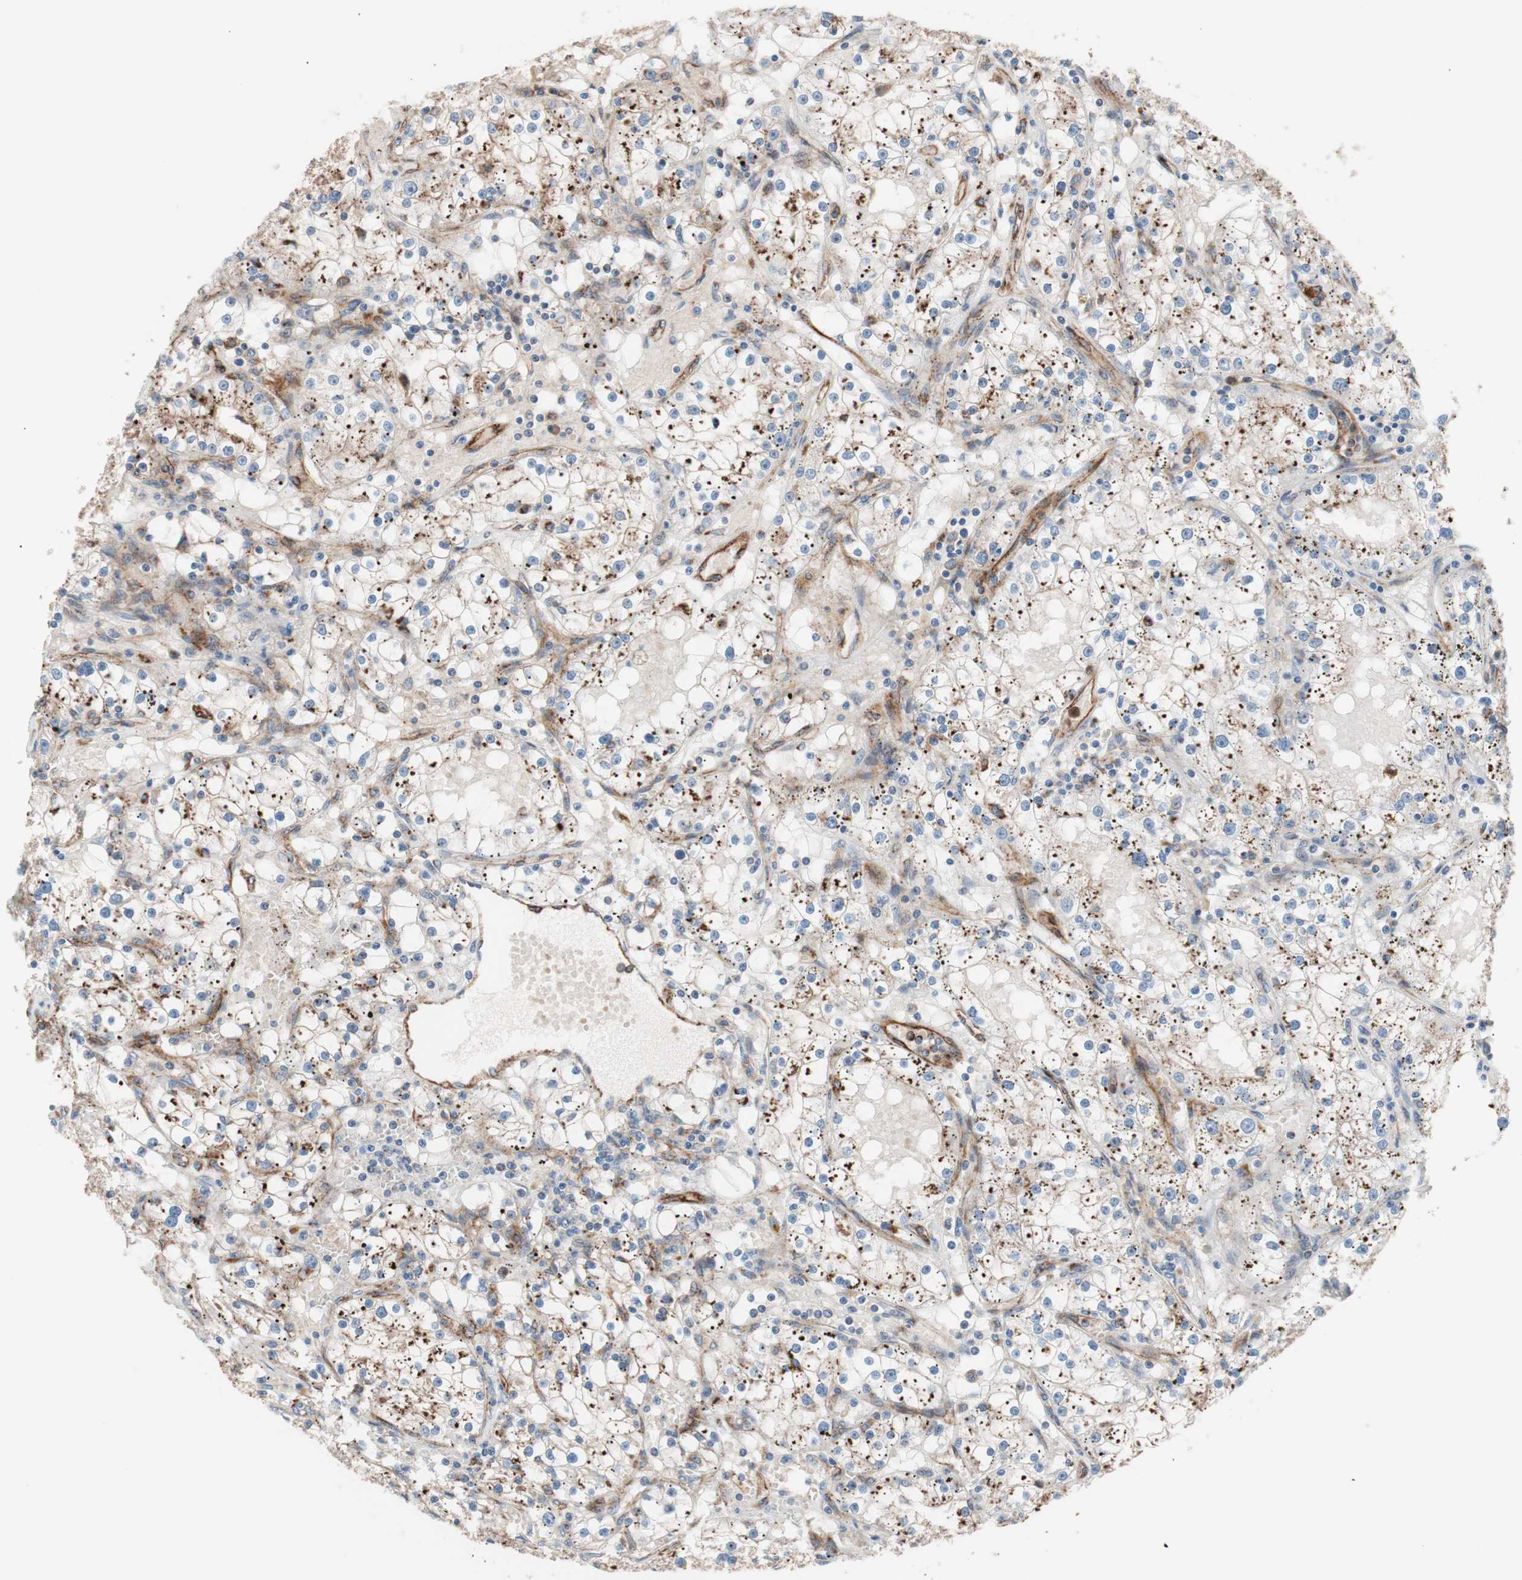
{"staining": {"intensity": "weak", "quantity": ">75%", "location": "cytoplasmic/membranous"}, "tissue": "renal cancer", "cell_type": "Tumor cells", "image_type": "cancer", "snomed": [{"axis": "morphology", "description": "Adenocarcinoma, NOS"}, {"axis": "topography", "description": "Kidney"}], "caption": "A photomicrograph of human renal cancer (adenocarcinoma) stained for a protein displays weak cytoplasmic/membranous brown staining in tumor cells.", "gene": "FLOT2", "patient": {"sex": "male", "age": 56}}